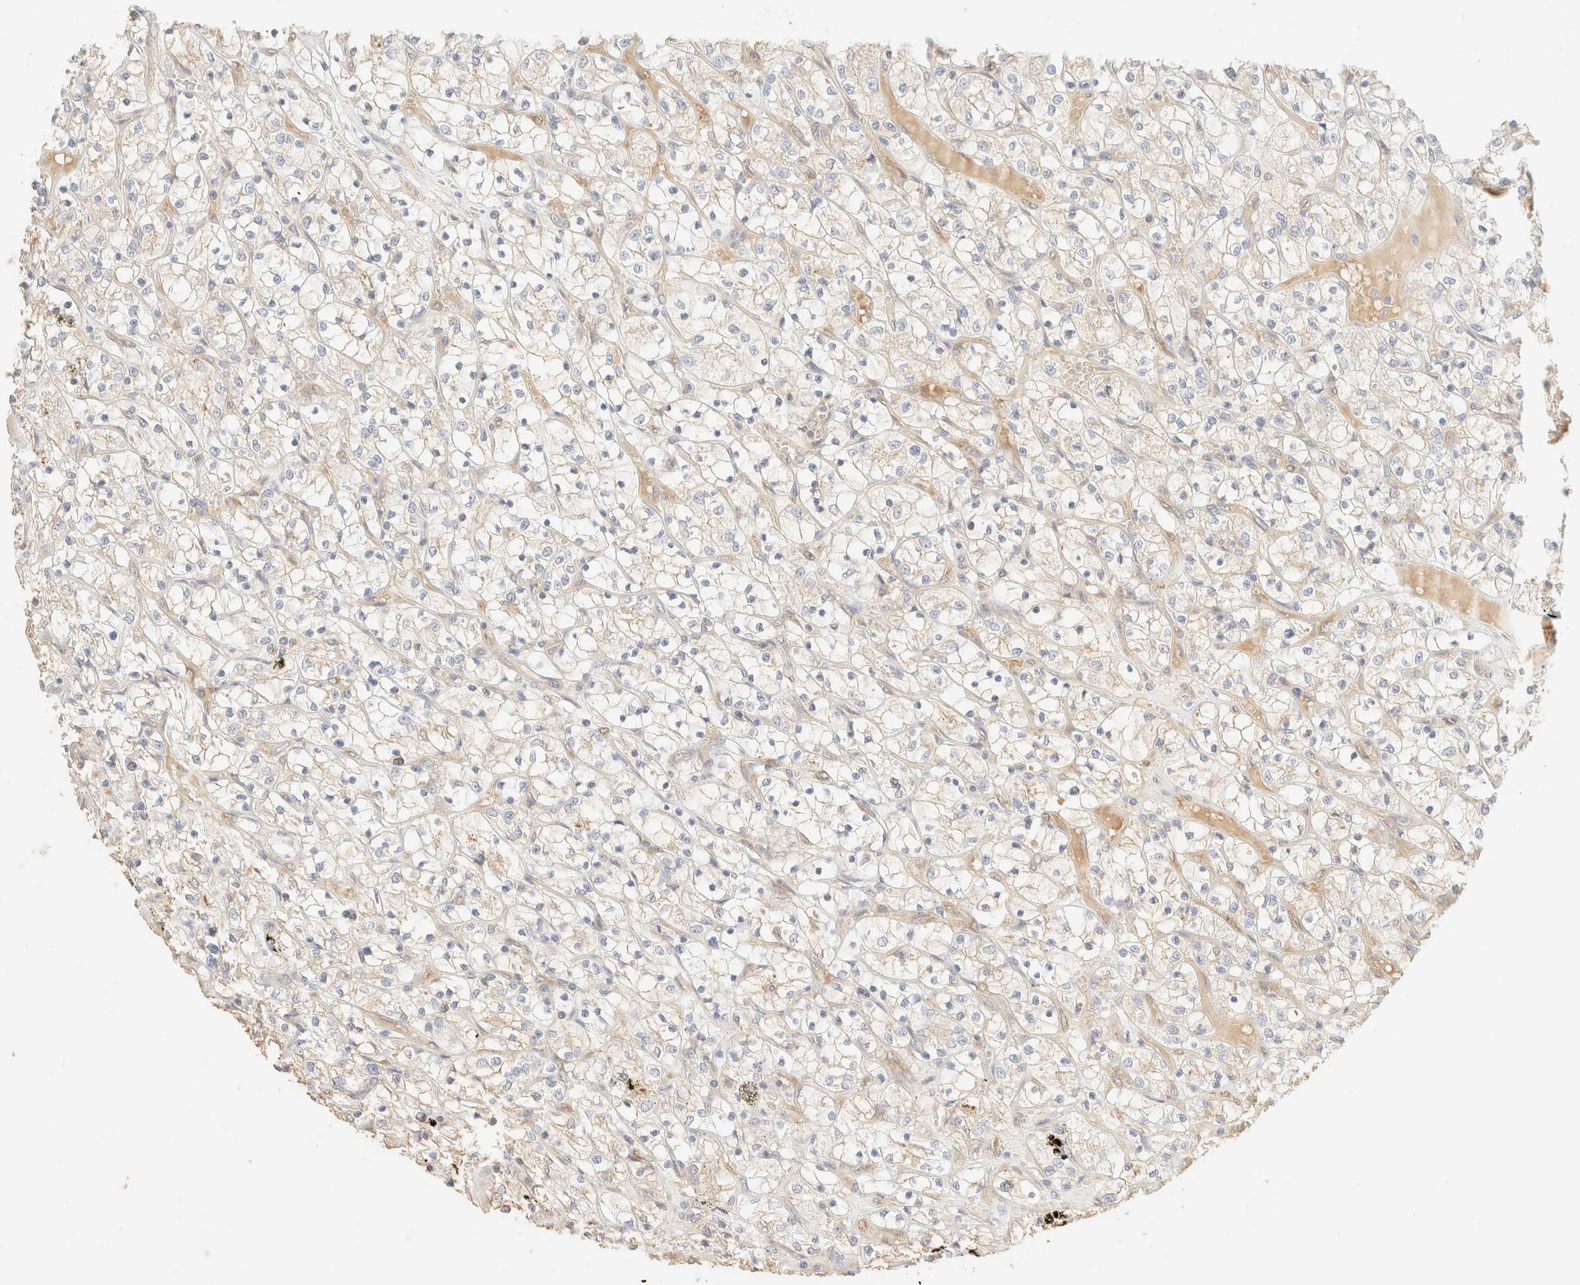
{"staining": {"intensity": "weak", "quantity": "25%-75%", "location": "cytoplasmic/membranous"}, "tissue": "renal cancer", "cell_type": "Tumor cells", "image_type": "cancer", "snomed": [{"axis": "morphology", "description": "Adenocarcinoma, NOS"}, {"axis": "topography", "description": "Kidney"}], "caption": "A high-resolution micrograph shows immunohistochemistry staining of renal adenocarcinoma, which displays weak cytoplasmic/membranous staining in about 25%-75% of tumor cells.", "gene": "FHOD1", "patient": {"sex": "female", "age": 69}}